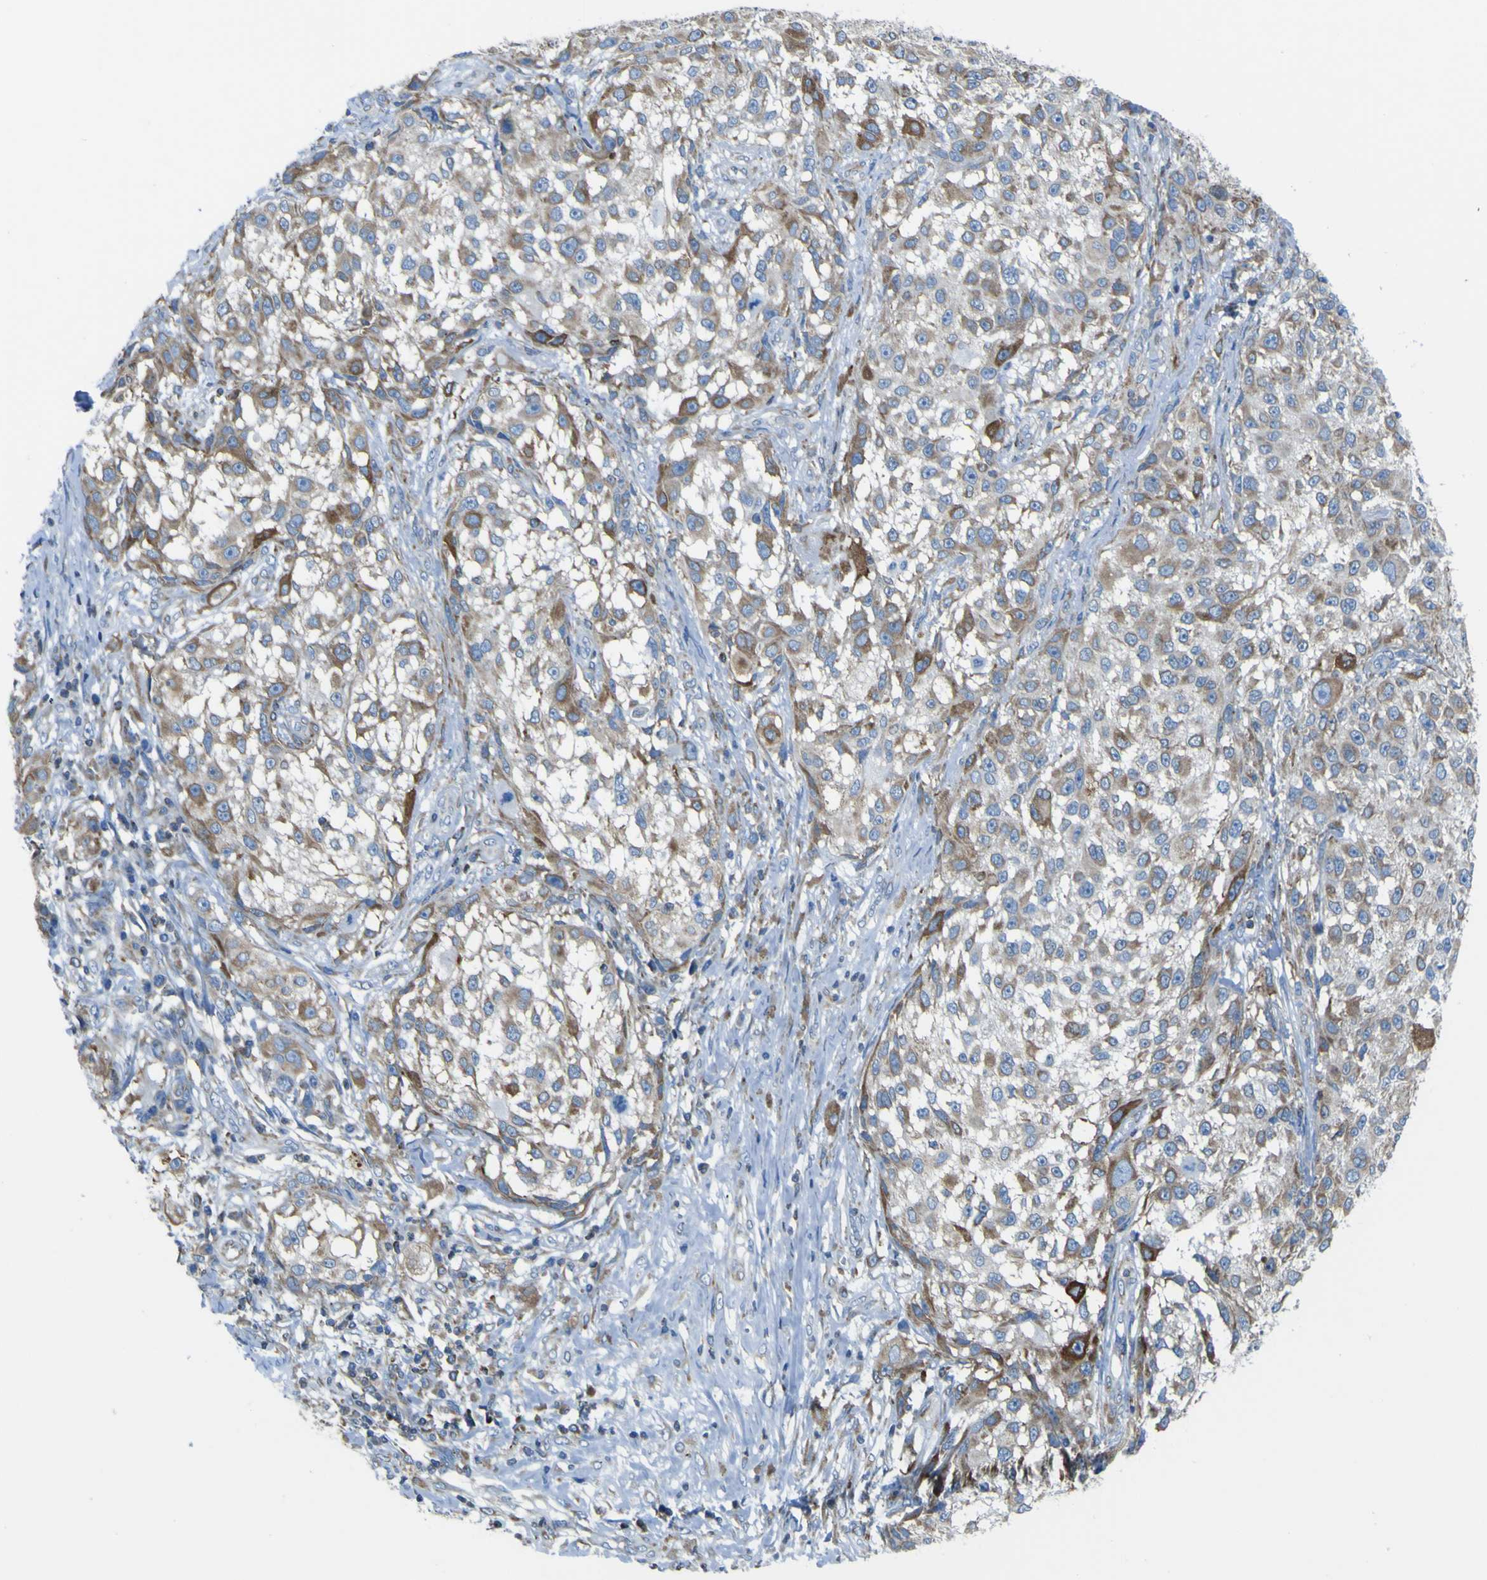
{"staining": {"intensity": "moderate", "quantity": "25%-75%", "location": "cytoplasmic/membranous"}, "tissue": "melanoma", "cell_type": "Tumor cells", "image_type": "cancer", "snomed": [{"axis": "morphology", "description": "Necrosis, NOS"}, {"axis": "morphology", "description": "Malignant melanoma, NOS"}, {"axis": "topography", "description": "Skin"}], "caption": "Melanoma stained for a protein exhibits moderate cytoplasmic/membranous positivity in tumor cells. (Brightfield microscopy of DAB IHC at high magnification).", "gene": "STIM1", "patient": {"sex": "female", "age": 87}}